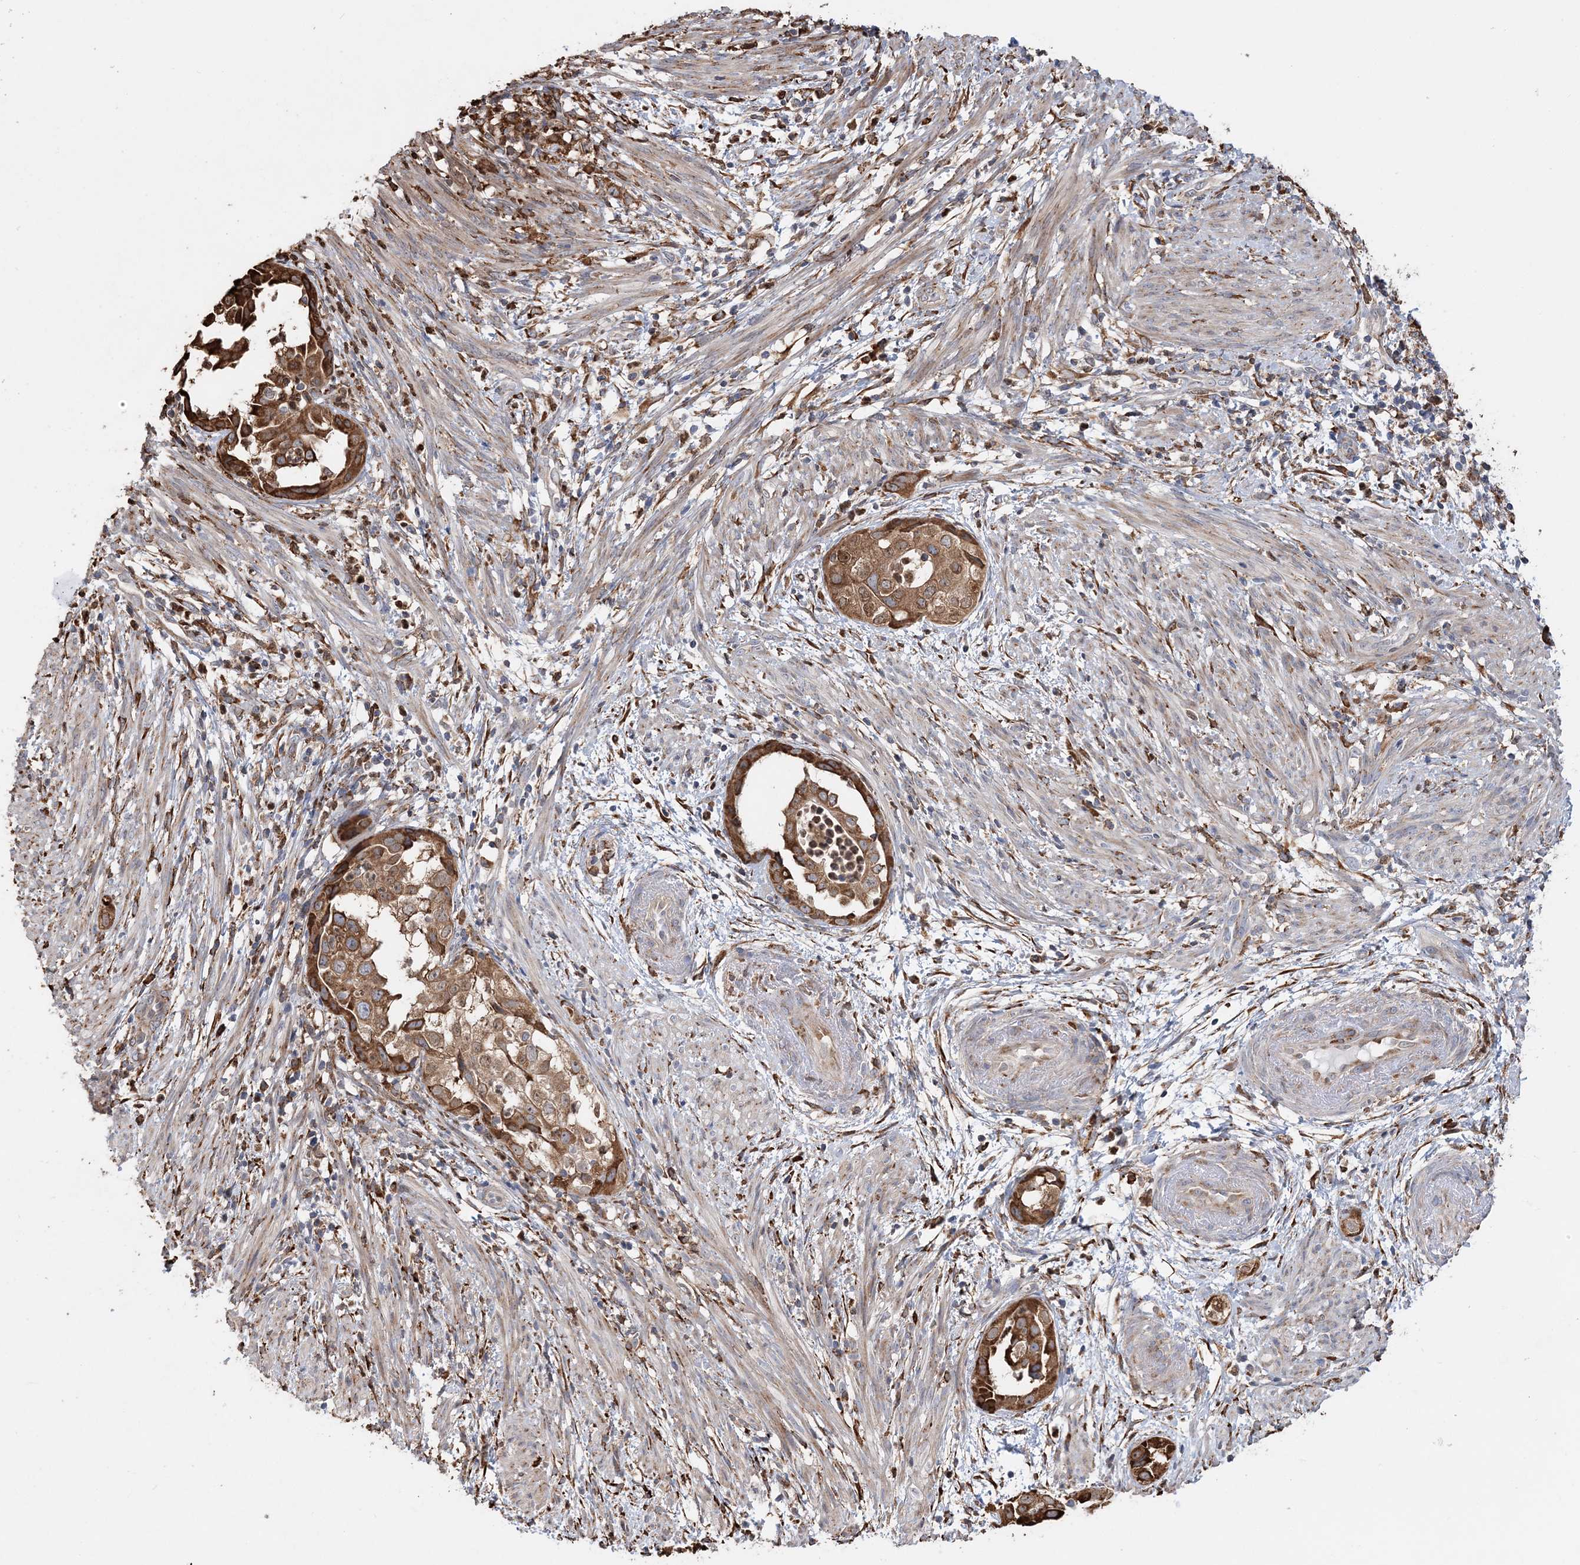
{"staining": {"intensity": "strong", "quantity": ">75%", "location": "cytoplasmic/membranous"}, "tissue": "endometrial cancer", "cell_type": "Tumor cells", "image_type": "cancer", "snomed": [{"axis": "morphology", "description": "Adenocarcinoma, NOS"}, {"axis": "topography", "description": "Endometrium"}], "caption": "Tumor cells reveal high levels of strong cytoplasmic/membranous expression in approximately >75% of cells in endometrial adenocarcinoma. The staining was performed using DAB to visualize the protein expression in brown, while the nuclei were stained in blue with hematoxylin (Magnification: 20x).", "gene": "WDR12", "patient": {"sex": "female", "age": 85}}